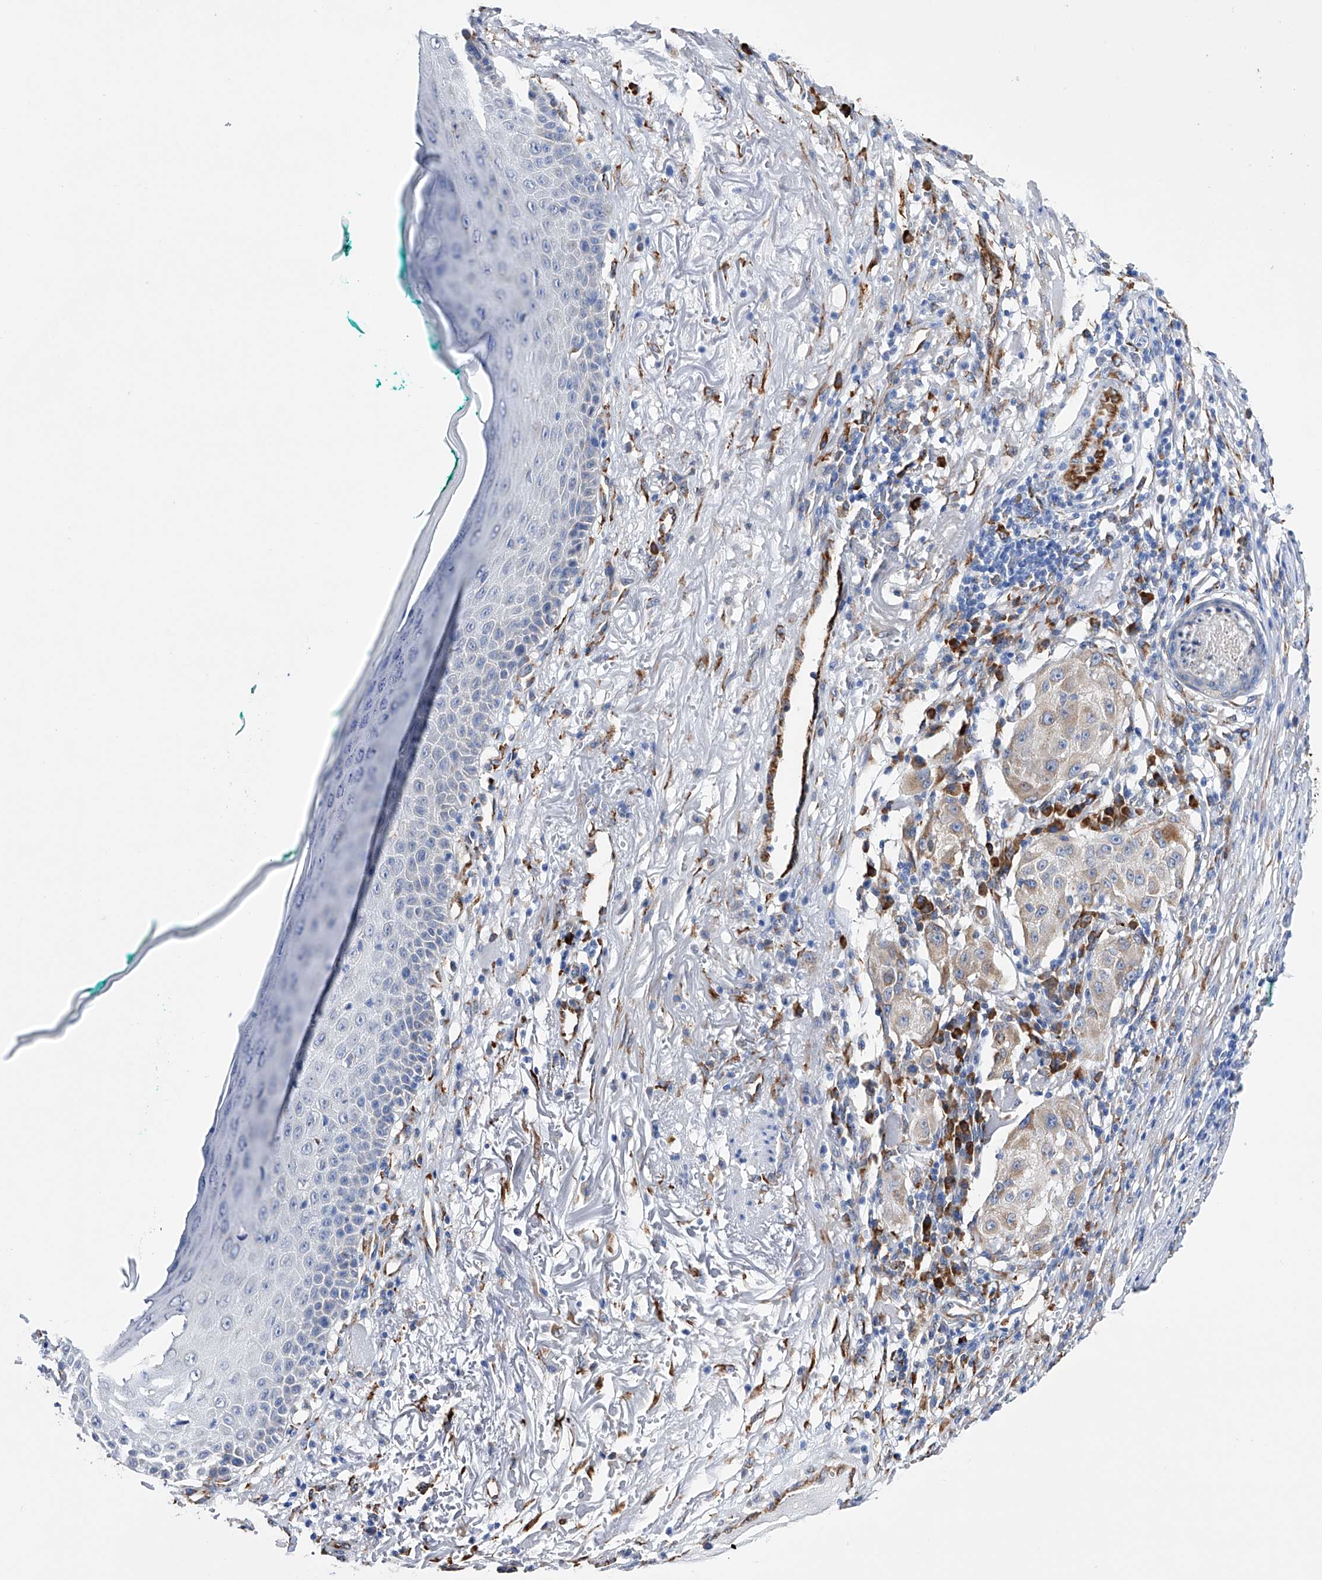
{"staining": {"intensity": "weak", "quantity": "25%-75%", "location": "cytoplasmic/membranous"}, "tissue": "melanoma", "cell_type": "Tumor cells", "image_type": "cancer", "snomed": [{"axis": "morphology", "description": "Necrosis, NOS"}, {"axis": "morphology", "description": "Malignant melanoma, NOS"}, {"axis": "topography", "description": "Skin"}], "caption": "High-magnification brightfield microscopy of malignant melanoma stained with DAB (3,3'-diaminobenzidine) (brown) and counterstained with hematoxylin (blue). tumor cells exhibit weak cytoplasmic/membranous positivity is appreciated in approximately25%-75% of cells. (IHC, brightfield microscopy, high magnification).", "gene": "PDIA5", "patient": {"sex": "female", "age": 87}}